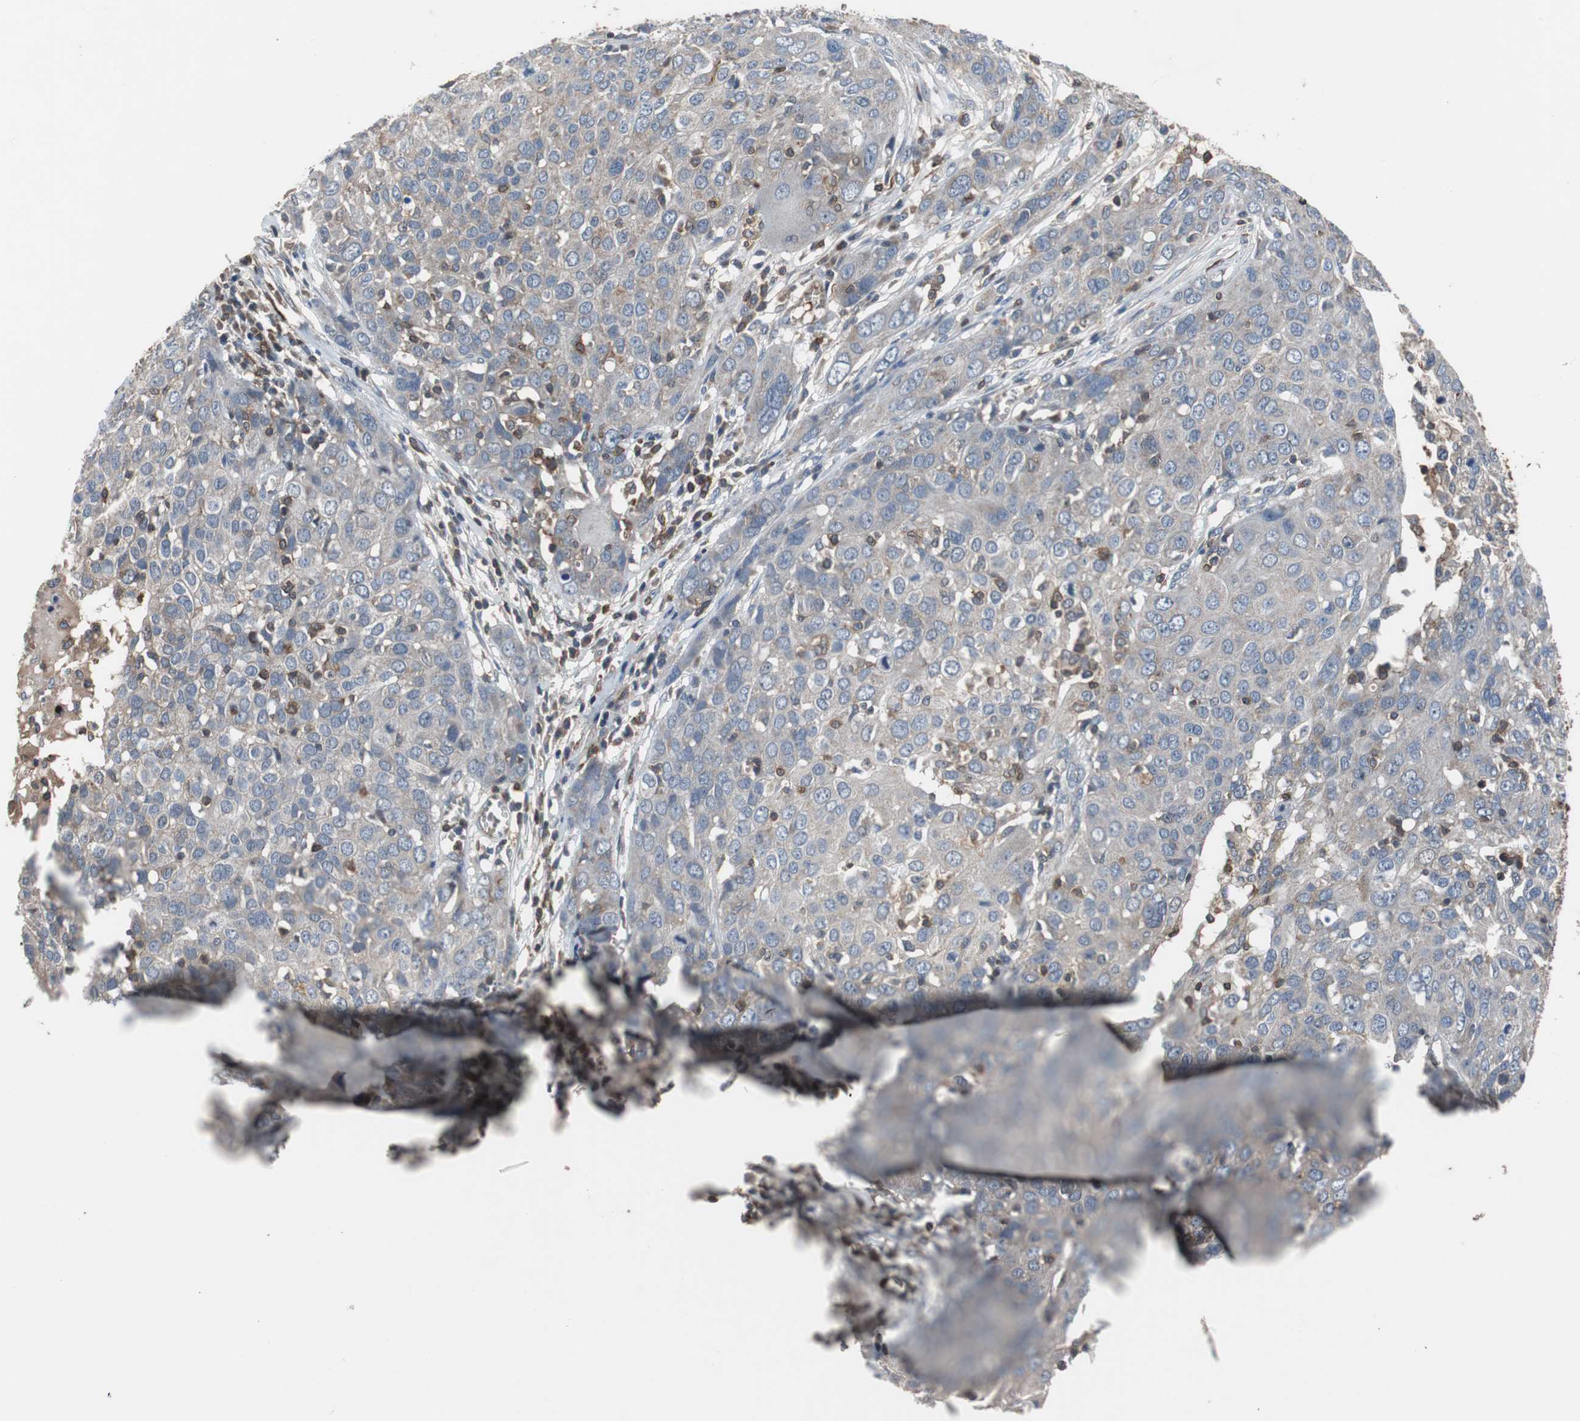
{"staining": {"intensity": "weak", "quantity": "25%-75%", "location": "cytoplasmic/membranous"}, "tissue": "ovarian cancer", "cell_type": "Tumor cells", "image_type": "cancer", "snomed": [{"axis": "morphology", "description": "Carcinoma, endometroid"}, {"axis": "topography", "description": "Ovary"}], "caption": "The immunohistochemical stain labels weak cytoplasmic/membranous expression in tumor cells of ovarian cancer tissue. The protein of interest is shown in brown color, while the nuclei are stained blue.", "gene": "CALB2", "patient": {"sex": "female", "age": 50}}